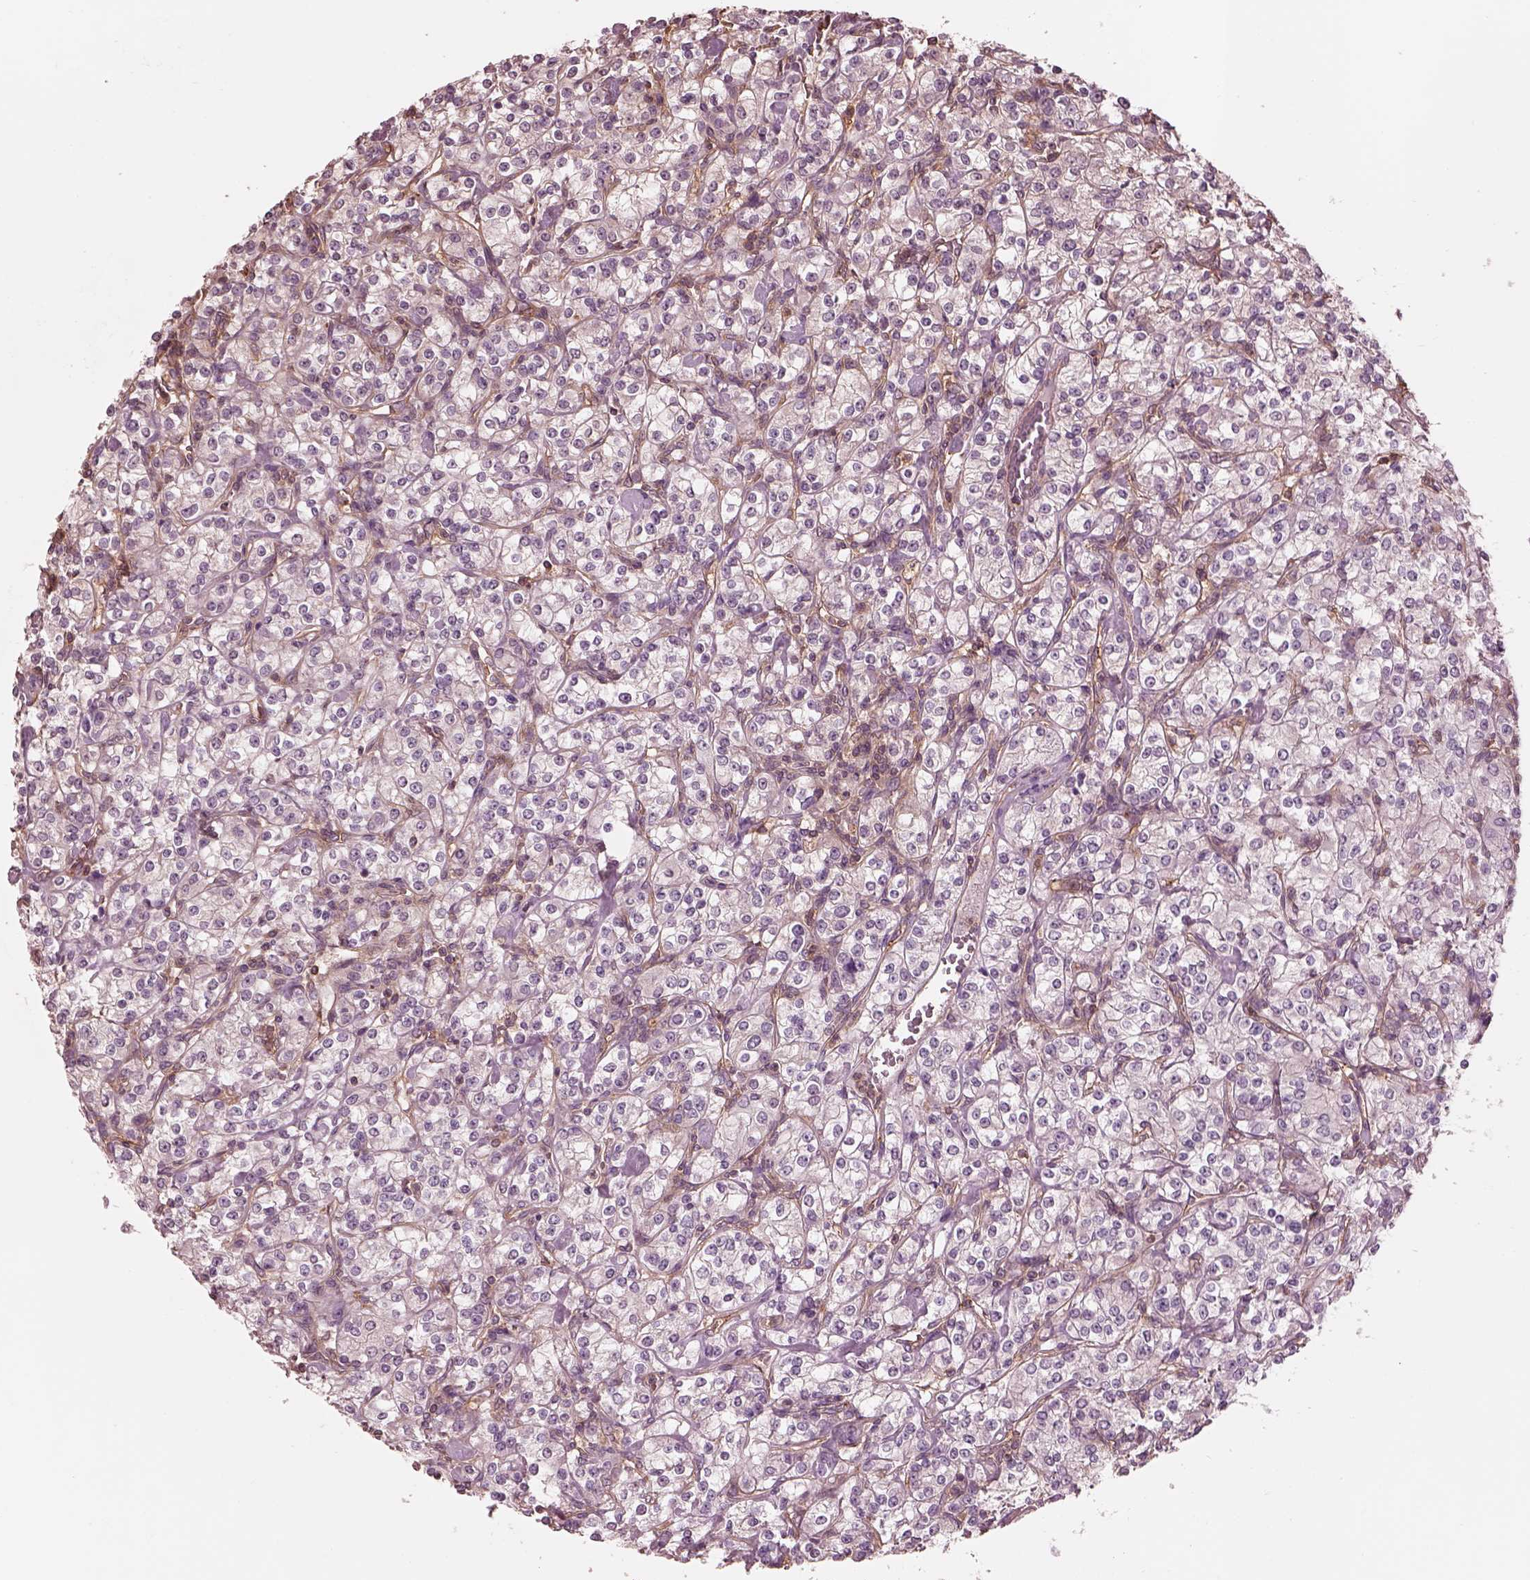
{"staining": {"intensity": "negative", "quantity": "none", "location": "none"}, "tissue": "renal cancer", "cell_type": "Tumor cells", "image_type": "cancer", "snomed": [{"axis": "morphology", "description": "Adenocarcinoma, NOS"}, {"axis": "topography", "description": "Kidney"}], "caption": "IHC photomicrograph of neoplastic tissue: renal cancer (adenocarcinoma) stained with DAB (3,3'-diaminobenzidine) shows no significant protein staining in tumor cells.", "gene": "STK33", "patient": {"sex": "male", "age": 77}}